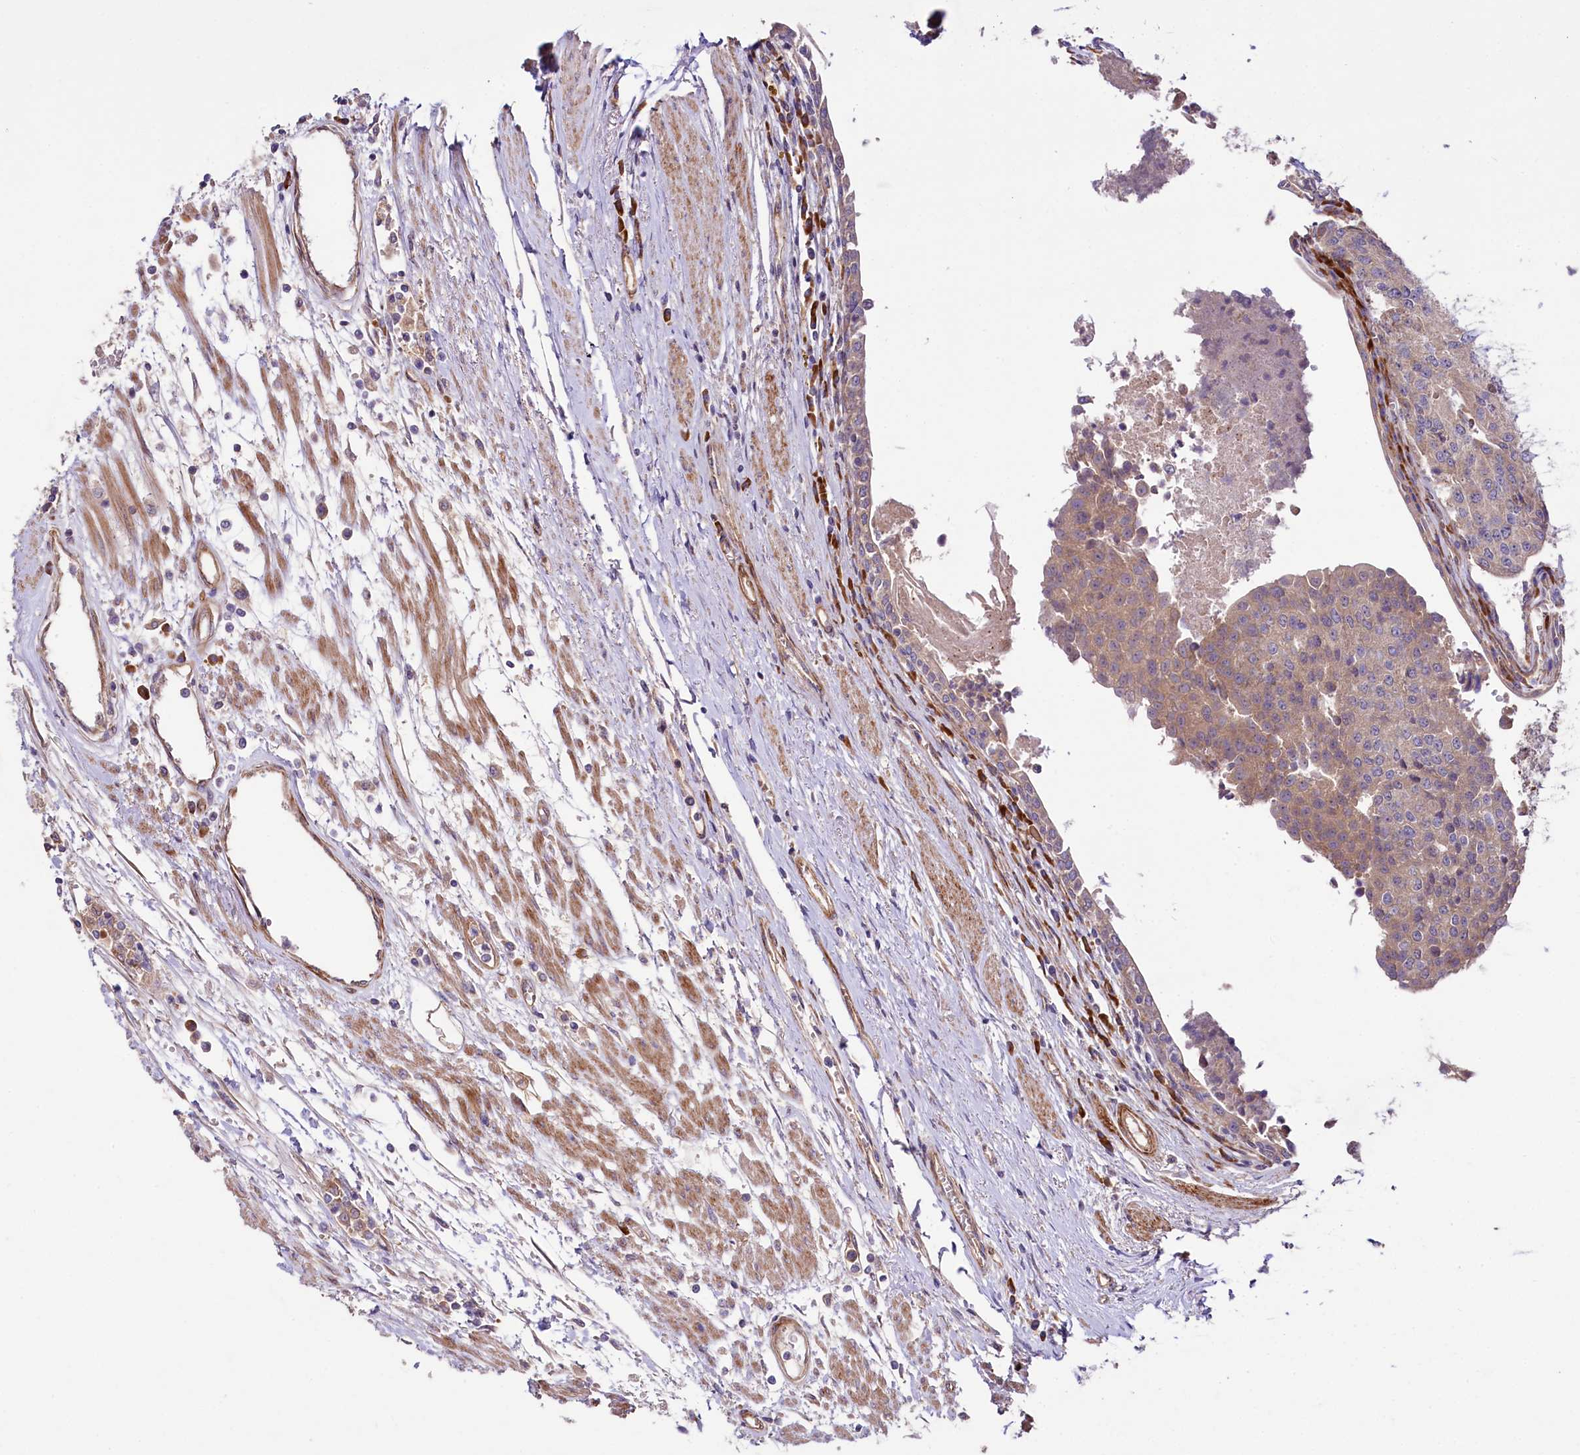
{"staining": {"intensity": "weak", "quantity": "25%-75%", "location": "cytoplasmic/membranous"}, "tissue": "urothelial cancer", "cell_type": "Tumor cells", "image_type": "cancer", "snomed": [{"axis": "morphology", "description": "Urothelial carcinoma, High grade"}, {"axis": "topography", "description": "Urinary bladder"}], "caption": "About 25%-75% of tumor cells in urothelial cancer show weak cytoplasmic/membranous protein expression as visualized by brown immunohistochemical staining.", "gene": "SPATS2", "patient": {"sex": "female", "age": 85}}